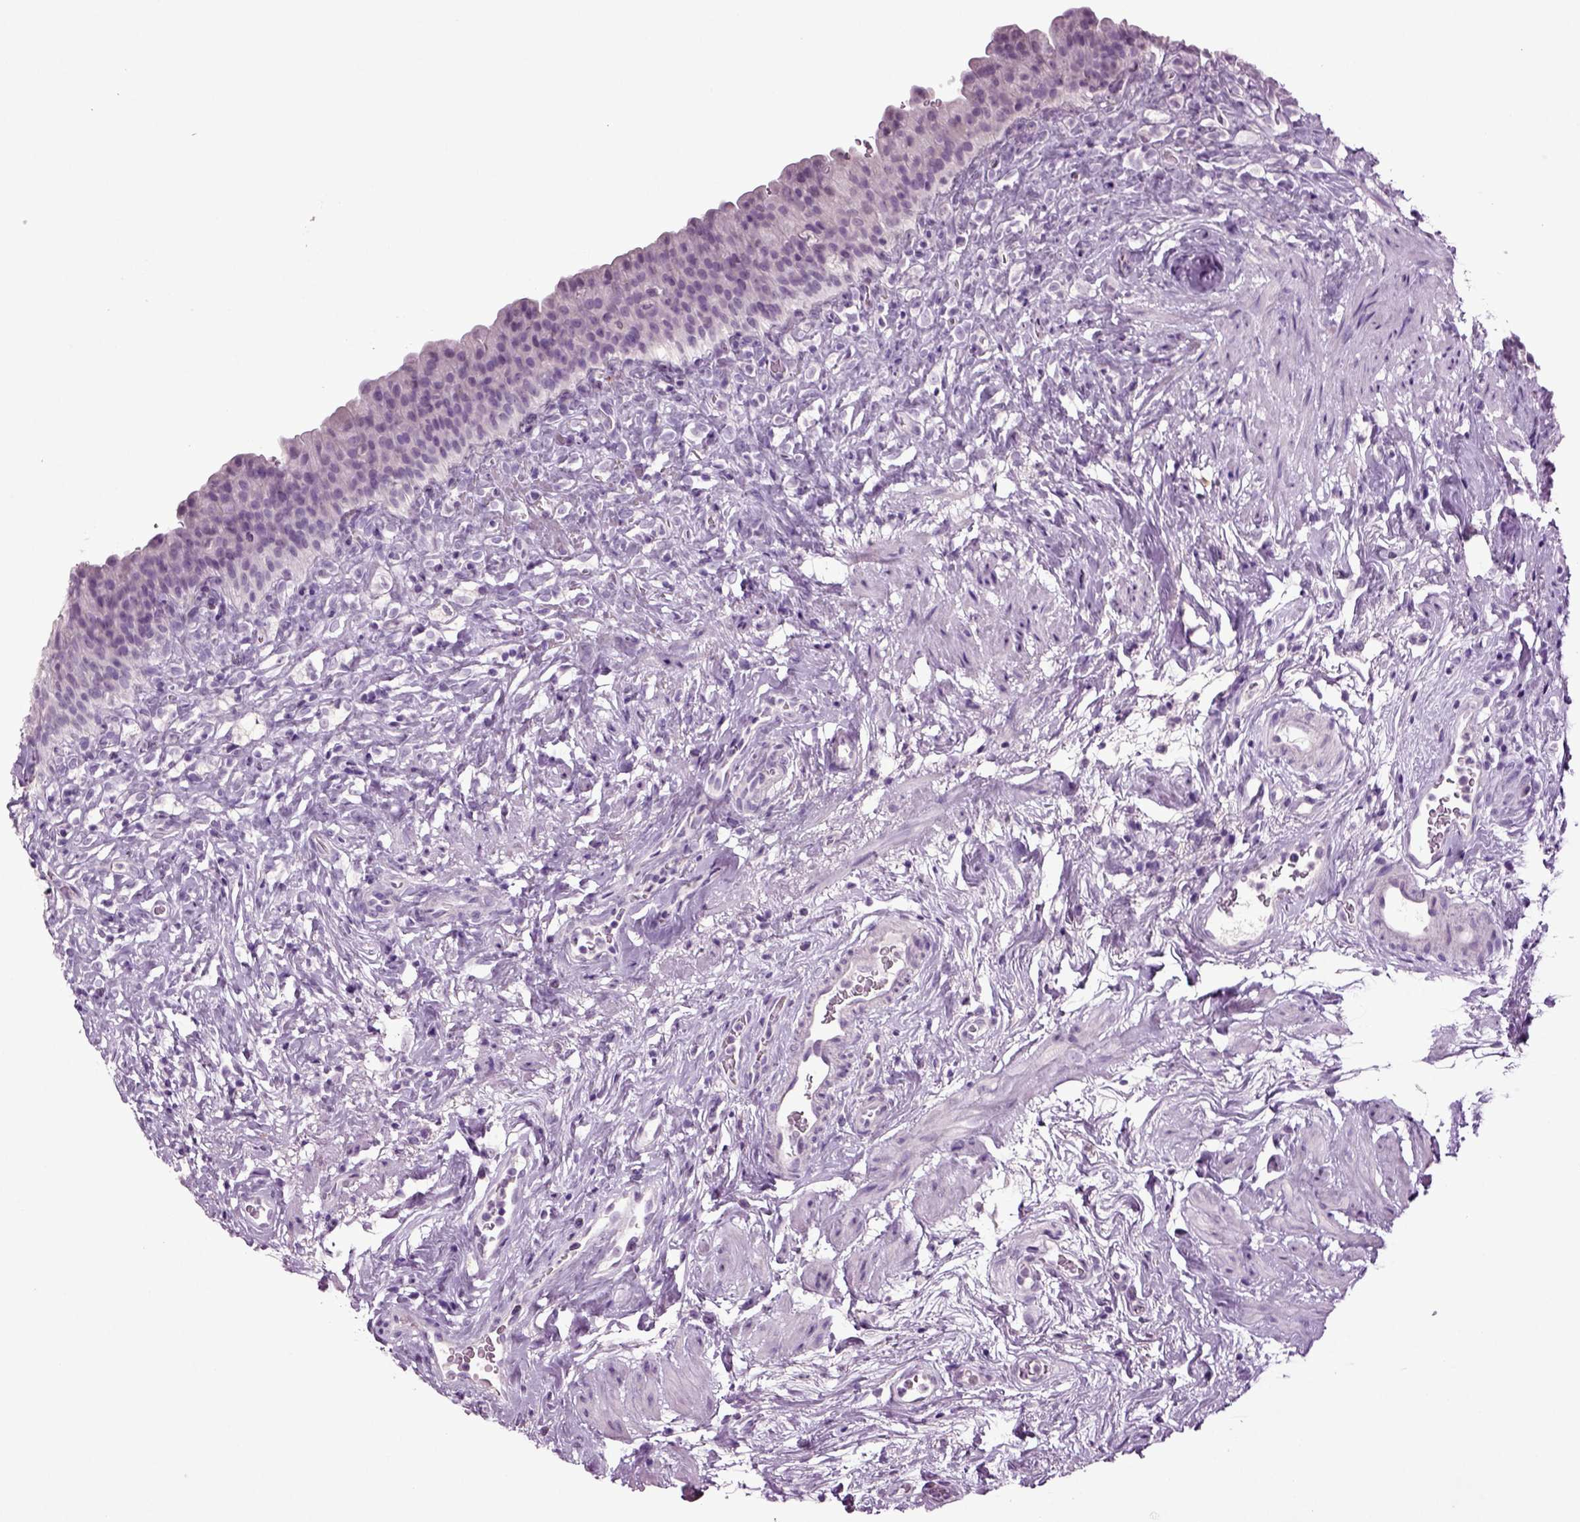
{"staining": {"intensity": "negative", "quantity": "none", "location": "none"}, "tissue": "urinary bladder", "cell_type": "Urothelial cells", "image_type": "normal", "snomed": [{"axis": "morphology", "description": "Normal tissue, NOS"}, {"axis": "topography", "description": "Urinary bladder"}], "caption": "An immunohistochemistry image of unremarkable urinary bladder is shown. There is no staining in urothelial cells of urinary bladder. (DAB (3,3'-diaminobenzidine) immunohistochemistry visualized using brightfield microscopy, high magnification).", "gene": "SLC17A6", "patient": {"sex": "male", "age": 76}}